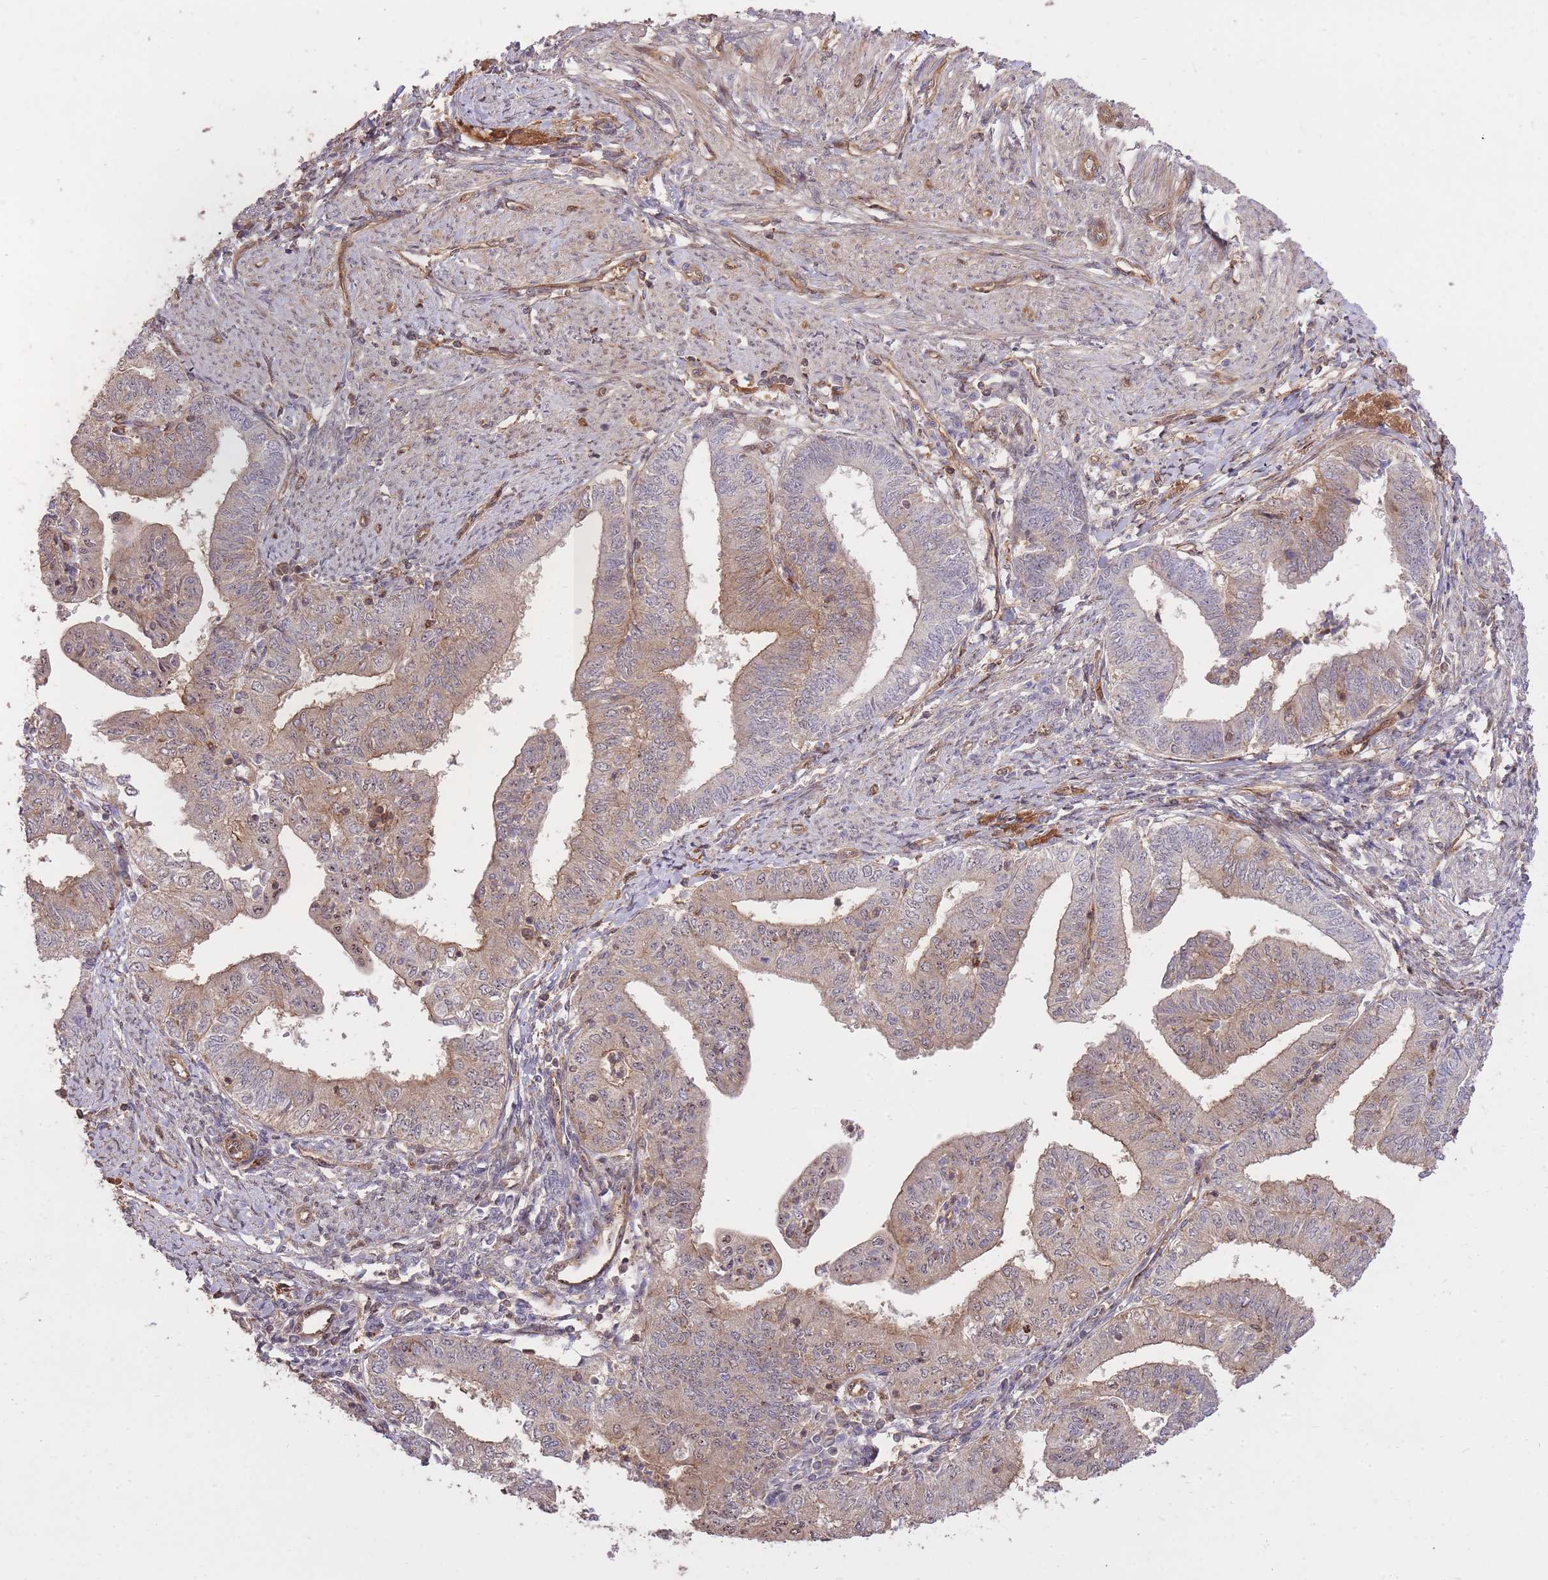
{"staining": {"intensity": "weak", "quantity": "25%-75%", "location": "cytoplasmic/membranous"}, "tissue": "endometrial cancer", "cell_type": "Tumor cells", "image_type": "cancer", "snomed": [{"axis": "morphology", "description": "Adenocarcinoma, NOS"}, {"axis": "topography", "description": "Endometrium"}], "caption": "This histopathology image displays endometrial adenocarcinoma stained with immunohistochemistry to label a protein in brown. The cytoplasmic/membranous of tumor cells show weak positivity for the protein. Nuclei are counter-stained blue.", "gene": "PLD1", "patient": {"sex": "female", "age": 66}}